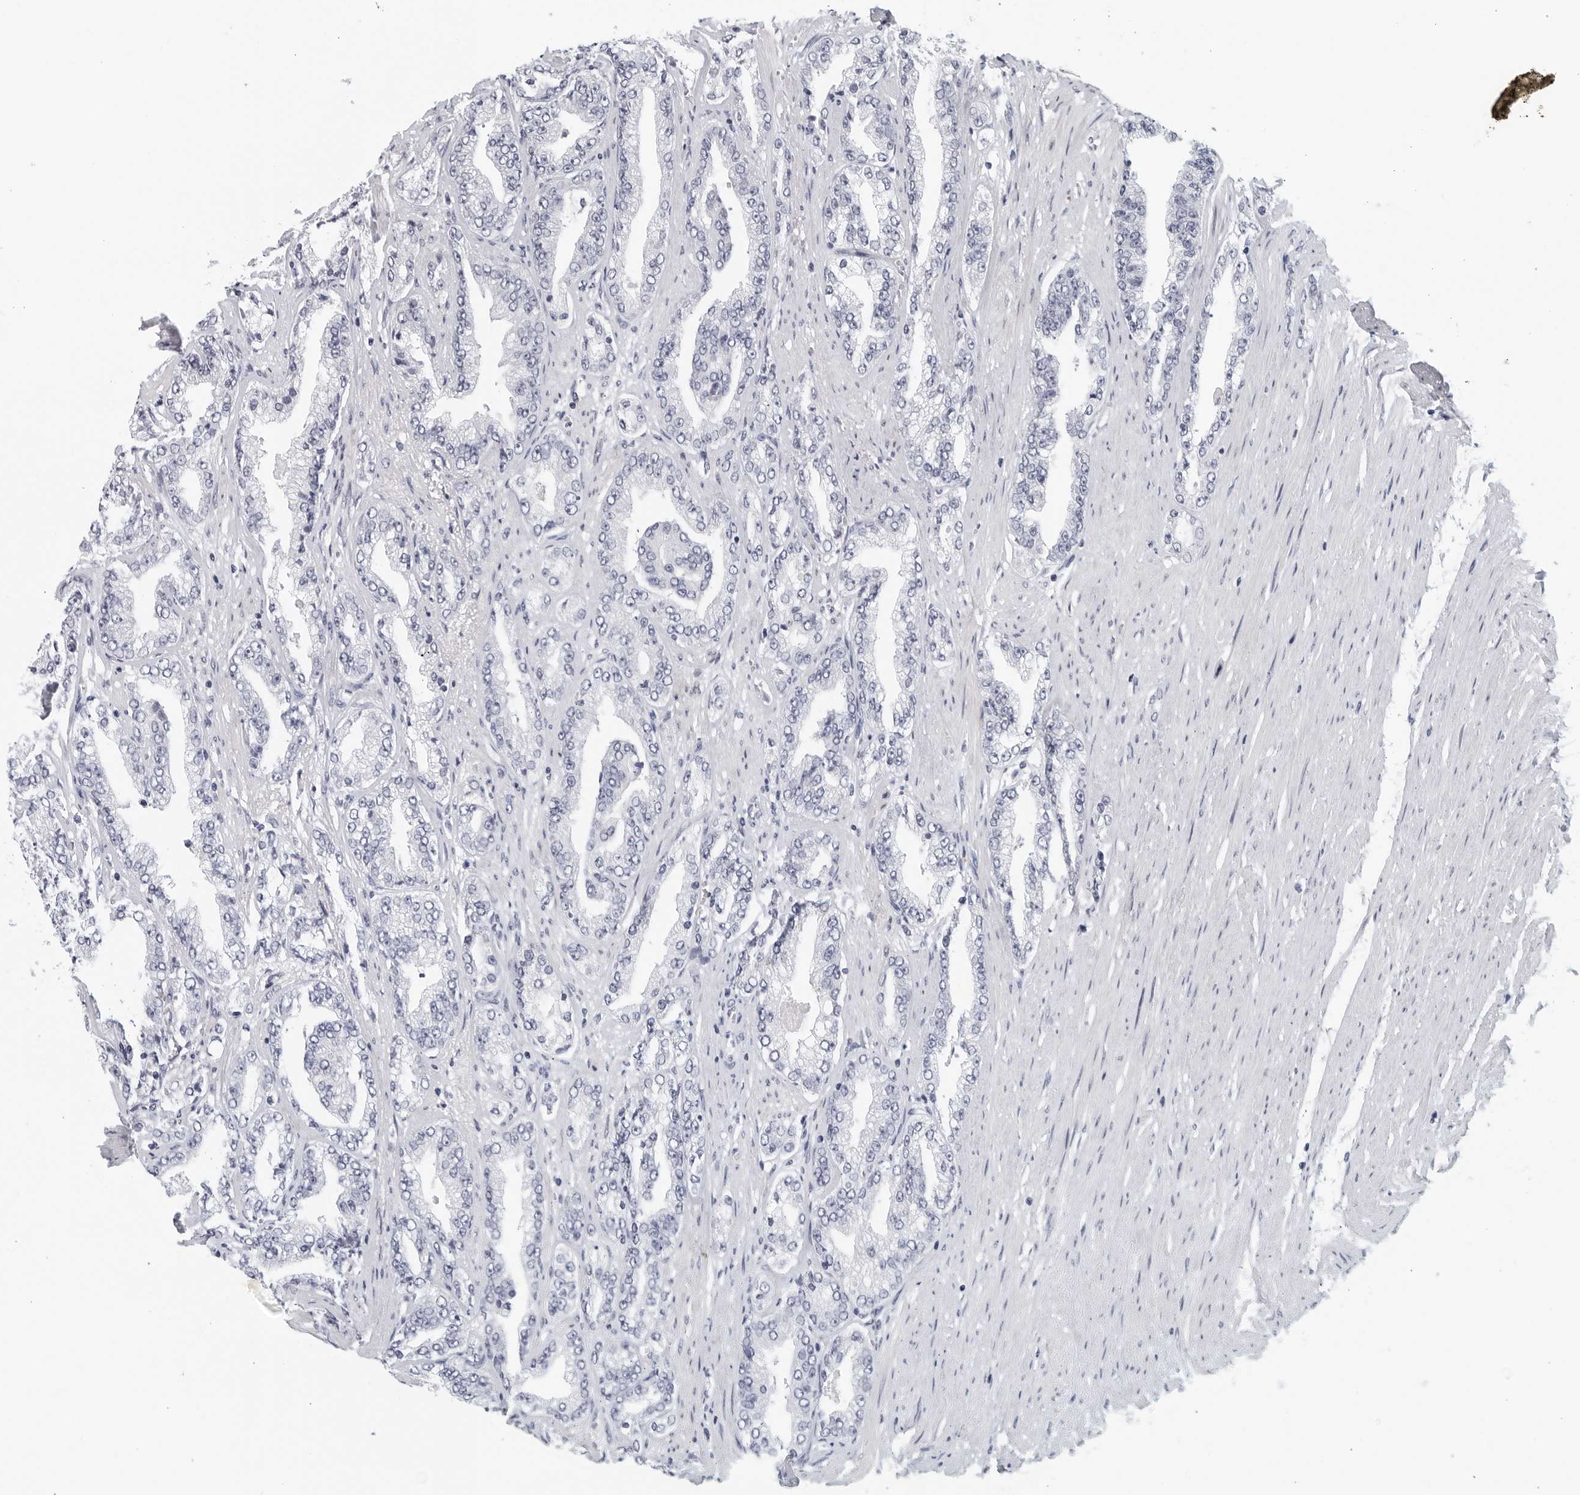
{"staining": {"intensity": "negative", "quantity": "none", "location": "none"}, "tissue": "prostate cancer", "cell_type": "Tumor cells", "image_type": "cancer", "snomed": [{"axis": "morphology", "description": "Adenocarcinoma, High grade"}, {"axis": "topography", "description": "Prostate"}], "caption": "Immunohistochemistry (IHC) photomicrograph of neoplastic tissue: prostate cancer (high-grade adenocarcinoma) stained with DAB demonstrates no significant protein expression in tumor cells.", "gene": "MATN1", "patient": {"sex": "male", "age": 71}}